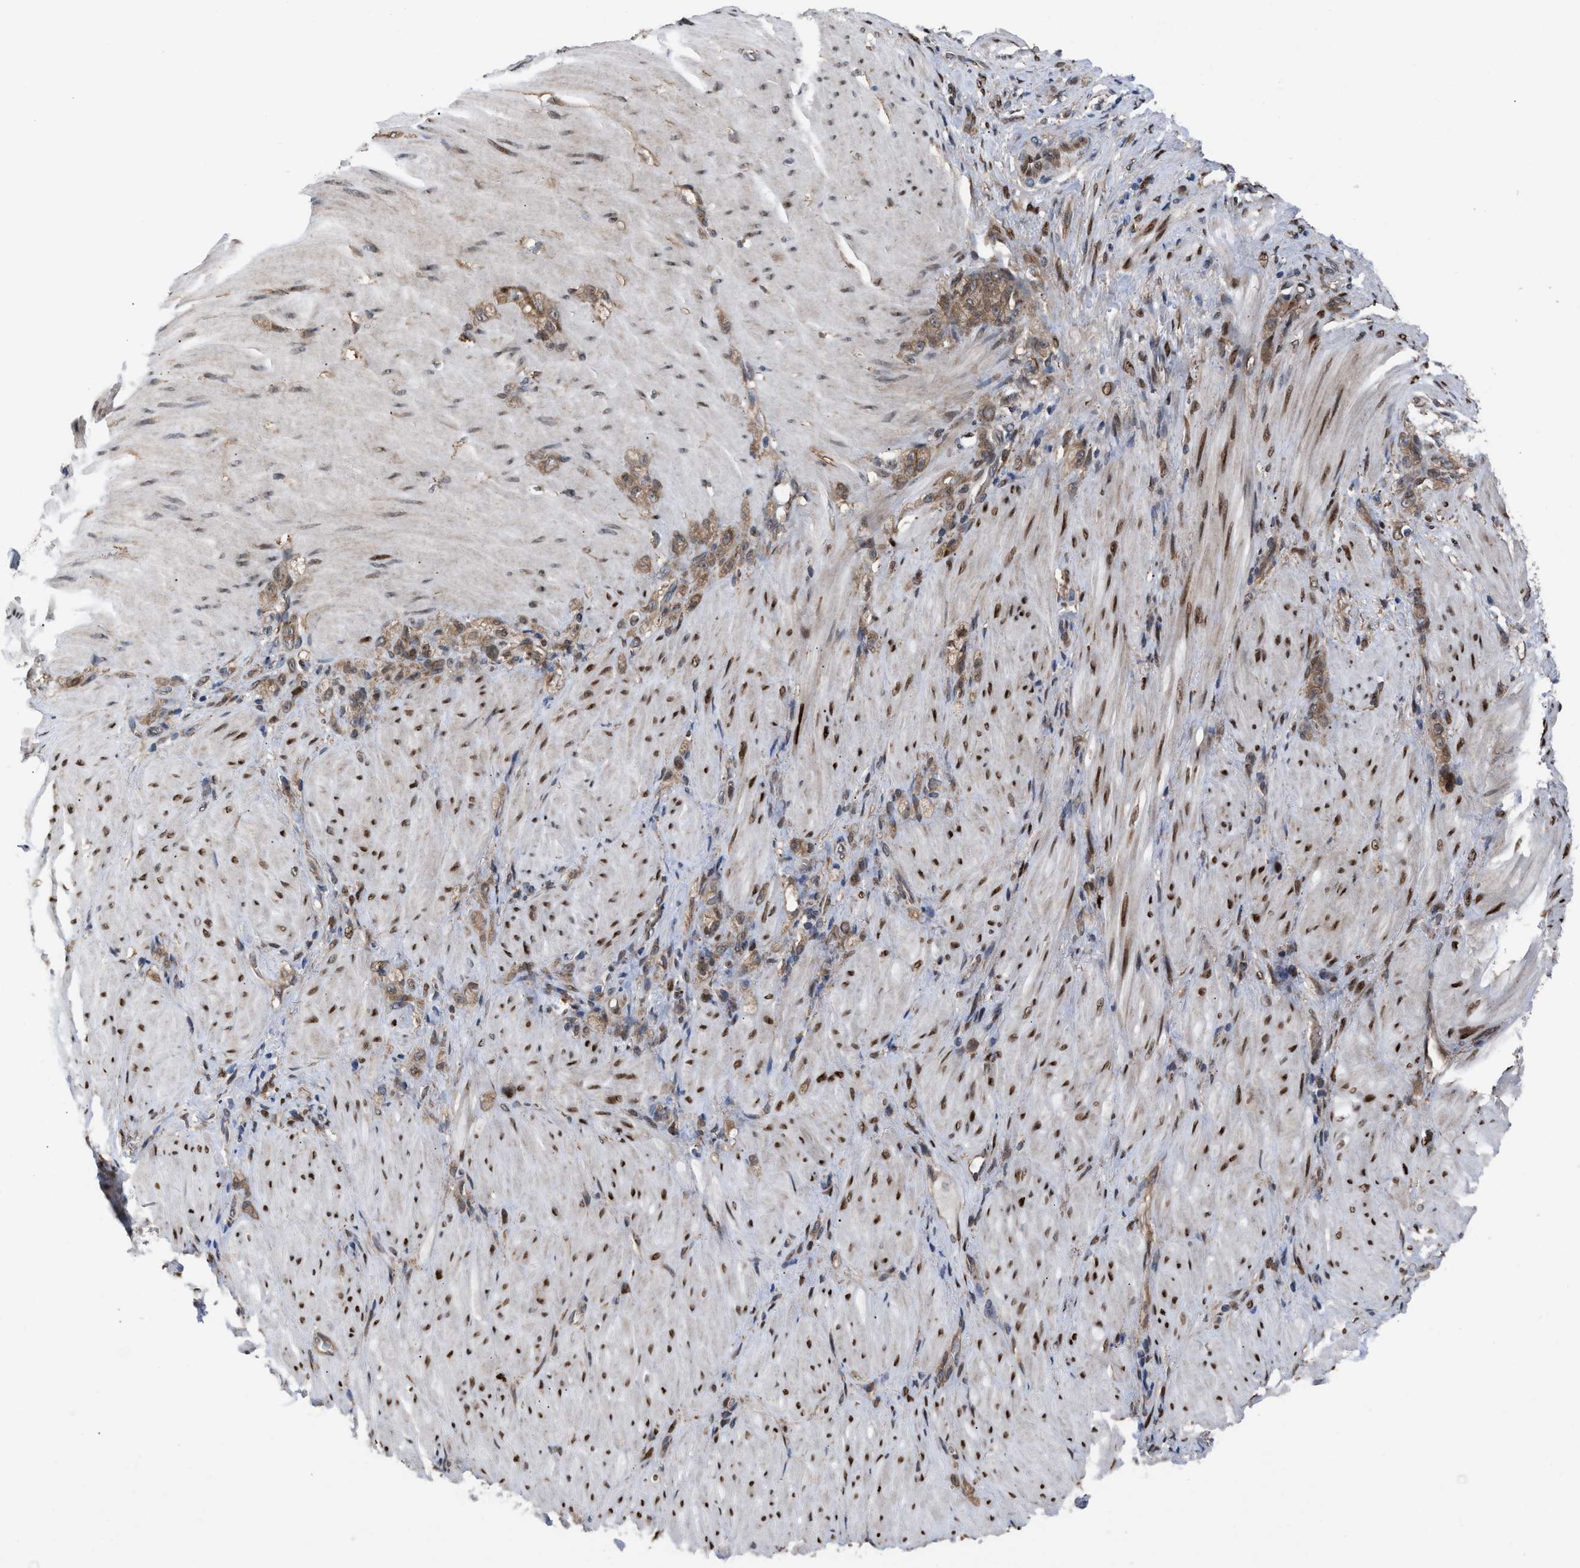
{"staining": {"intensity": "moderate", "quantity": ">75%", "location": "cytoplasmic/membranous"}, "tissue": "stomach cancer", "cell_type": "Tumor cells", "image_type": "cancer", "snomed": [{"axis": "morphology", "description": "Normal tissue, NOS"}, {"axis": "morphology", "description": "Adenocarcinoma, NOS"}, {"axis": "topography", "description": "Stomach"}], "caption": "The histopathology image demonstrates a brown stain indicating the presence of a protein in the cytoplasmic/membranous of tumor cells in stomach adenocarcinoma. The protein is stained brown, and the nuclei are stained in blue (DAB (3,3'-diaminobenzidine) IHC with brightfield microscopy, high magnification).", "gene": "TP53BP2", "patient": {"sex": "male", "age": 82}}